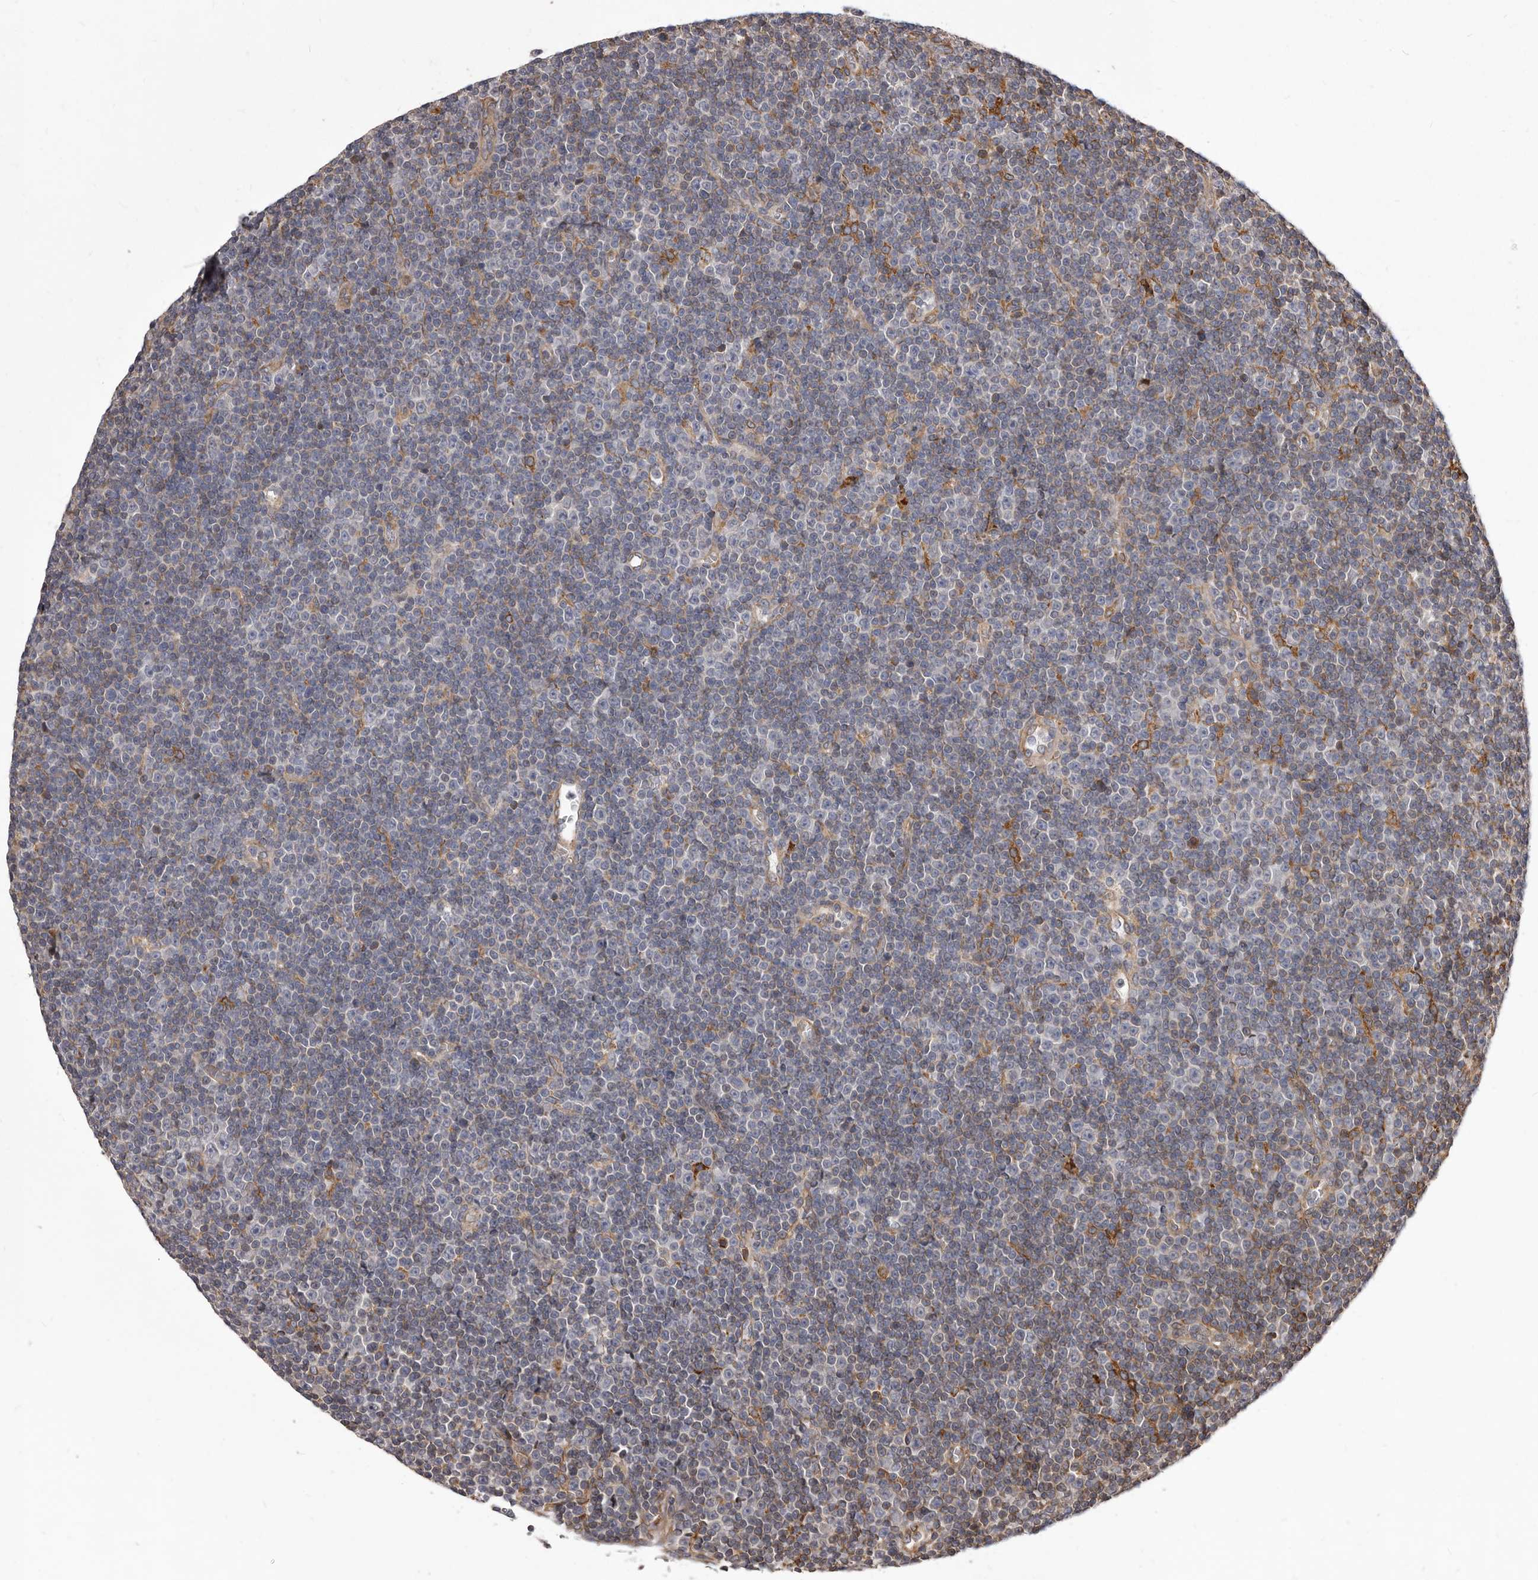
{"staining": {"intensity": "negative", "quantity": "none", "location": "none"}, "tissue": "lymphoma", "cell_type": "Tumor cells", "image_type": "cancer", "snomed": [{"axis": "morphology", "description": "Malignant lymphoma, non-Hodgkin's type, Low grade"}, {"axis": "topography", "description": "Lymph node"}], "caption": "Immunohistochemistry (IHC) micrograph of neoplastic tissue: malignant lymphoma, non-Hodgkin's type (low-grade) stained with DAB (3,3'-diaminobenzidine) shows no significant protein expression in tumor cells.", "gene": "ALPK1", "patient": {"sex": "female", "age": 67}}